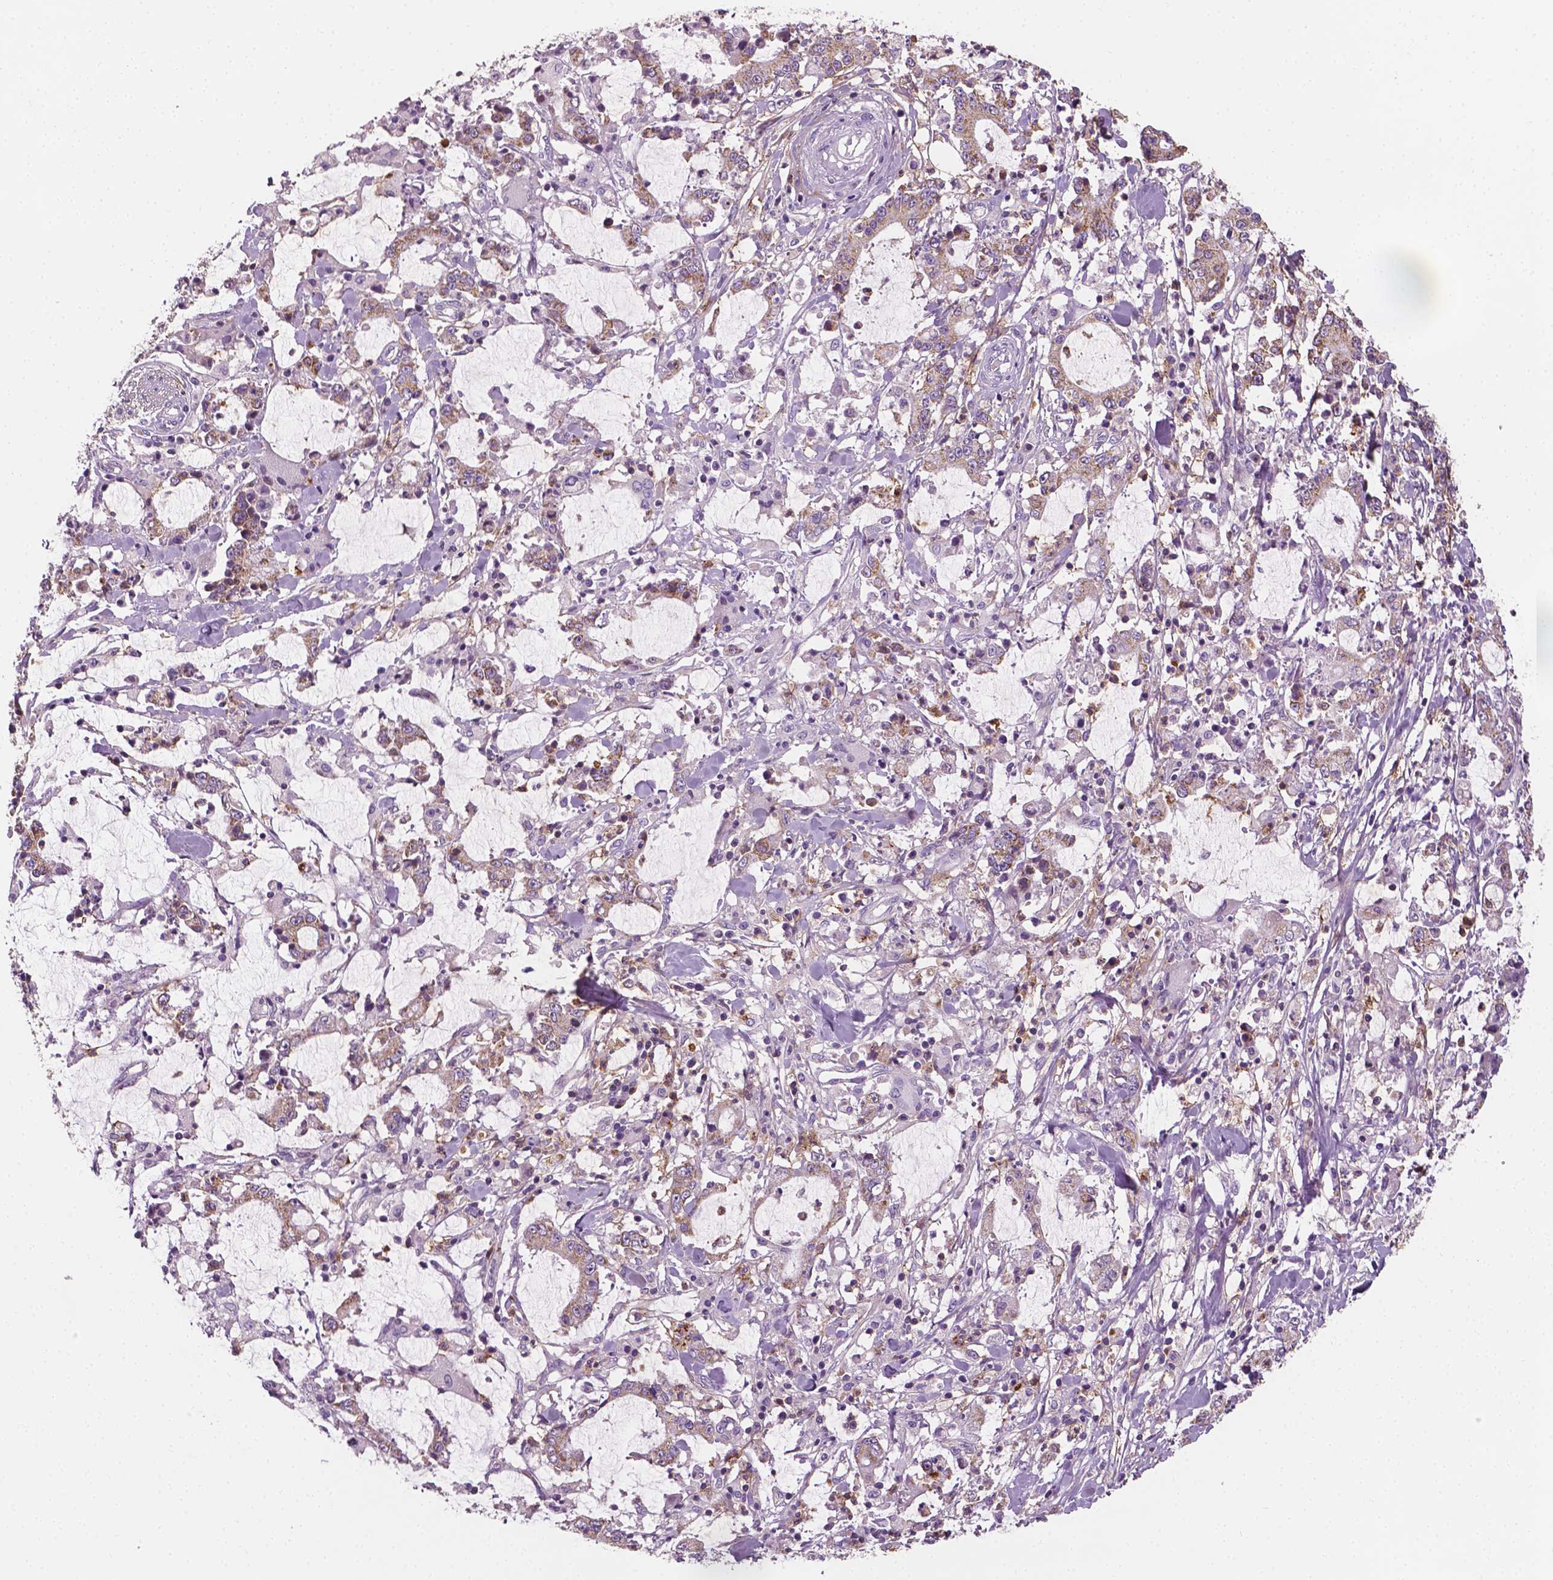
{"staining": {"intensity": "weak", "quantity": "<25%", "location": "cytoplasmic/membranous"}, "tissue": "stomach cancer", "cell_type": "Tumor cells", "image_type": "cancer", "snomed": [{"axis": "morphology", "description": "Adenocarcinoma, NOS"}, {"axis": "topography", "description": "Stomach, upper"}], "caption": "Immunohistochemistry histopathology image of neoplastic tissue: adenocarcinoma (stomach) stained with DAB displays no significant protein expression in tumor cells. (DAB (3,3'-diaminobenzidine) immunohistochemistry, high magnification).", "gene": "PTX3", "patient": {"sex": "male", "age": 68}}